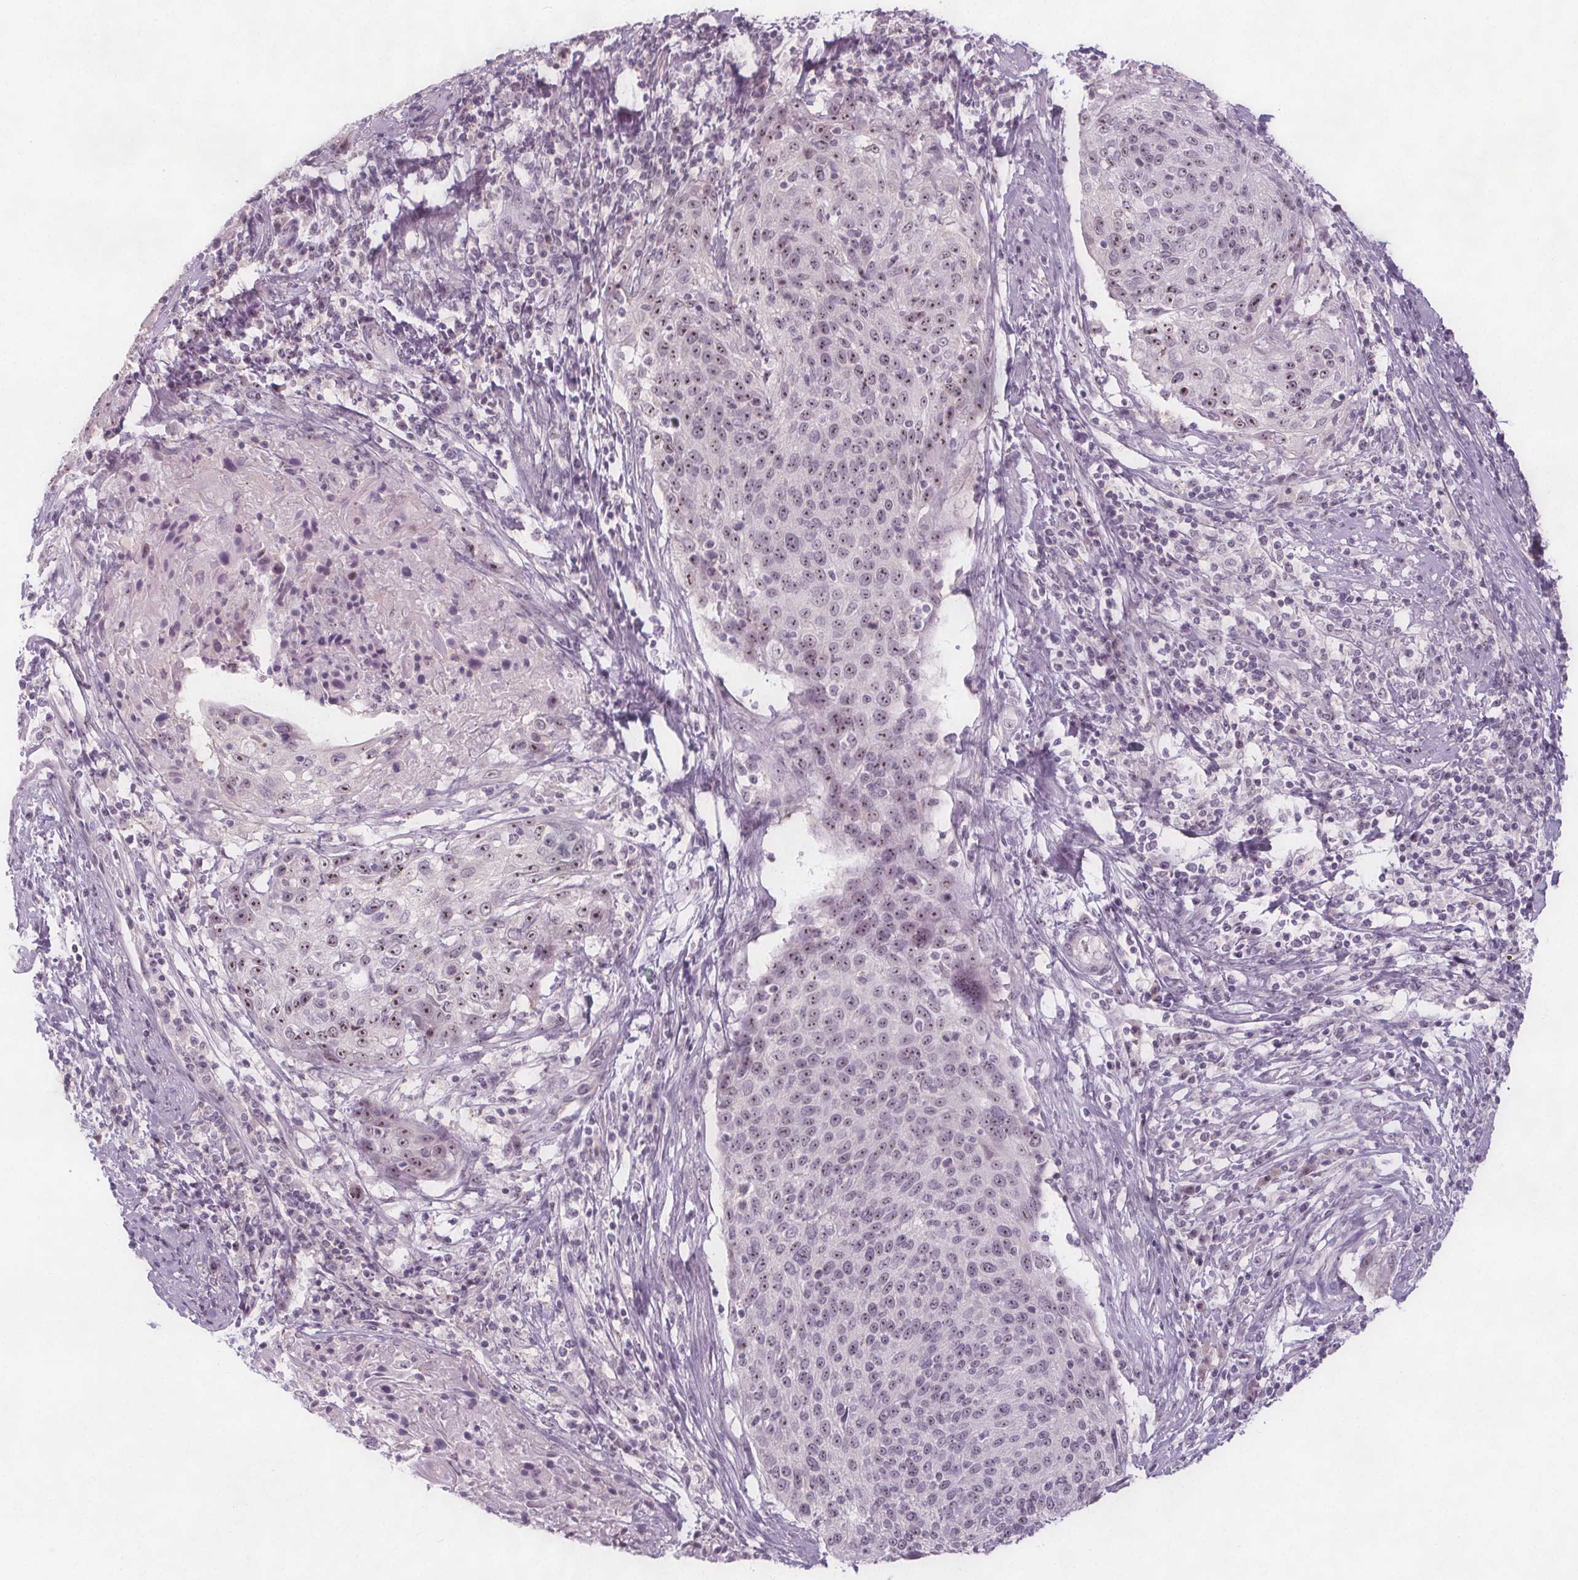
{"staining": {"intensity": "moderate", "quantity": ">75%", "location": "nuclear"}, "tissue": "cervical cancer", "cell_type": "Tumor cells", "image_type": "cancer", "snomed": [{"axis": "morphology", "description": "Squamous cell carcinoma, NOS"}, {"axis": "topography", "description": "Cervix"}], "caption": "DAB immunohistochemical staining of cervical cancer reveals moderate nuclear protein positivity in about >75% of tumor cells.", "gene": "NOLC1", "patient": {"sex": "female", "age": 31}}